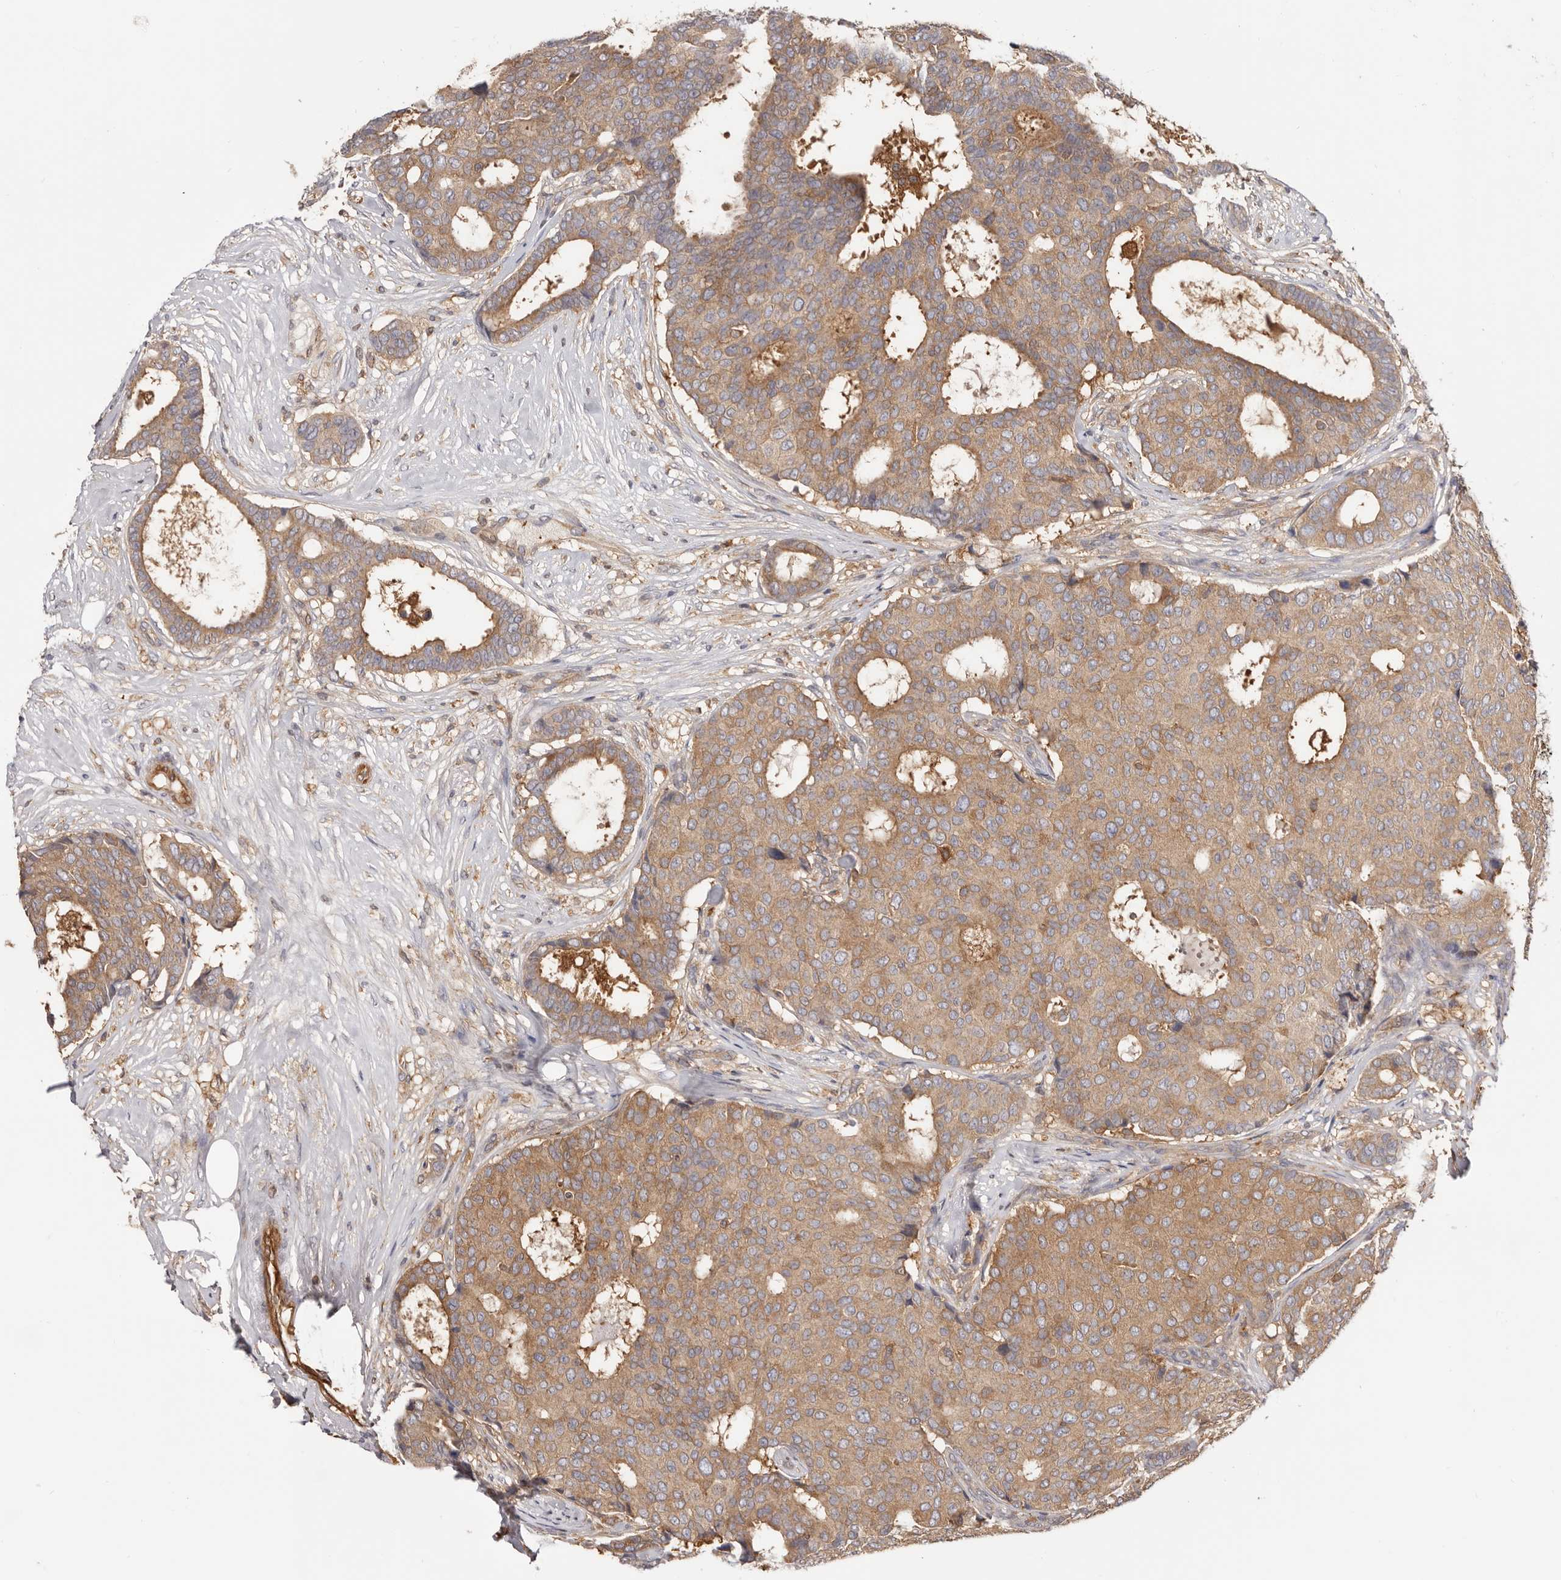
{"staining": {"intensity": "weak", "quantity": ">75%", "location": "cytoplasmic/membranous"}, "tissue": "breast cancer", "cell_type": "Tumor cells", "image_type": "cancer", "snomed": [{"axis": "morphology", "description": "Duct carcinoma"}, {"axis": "topography", "description": "Breast"}], "caption": "Breast cancer was stained to show a protein in brown. There is low levels of weak cytoplasmic/membranous expression in approximately >75% of tumor cells.", "gene": "LAP3", "patient": {"sex": "female", "age": 75}}